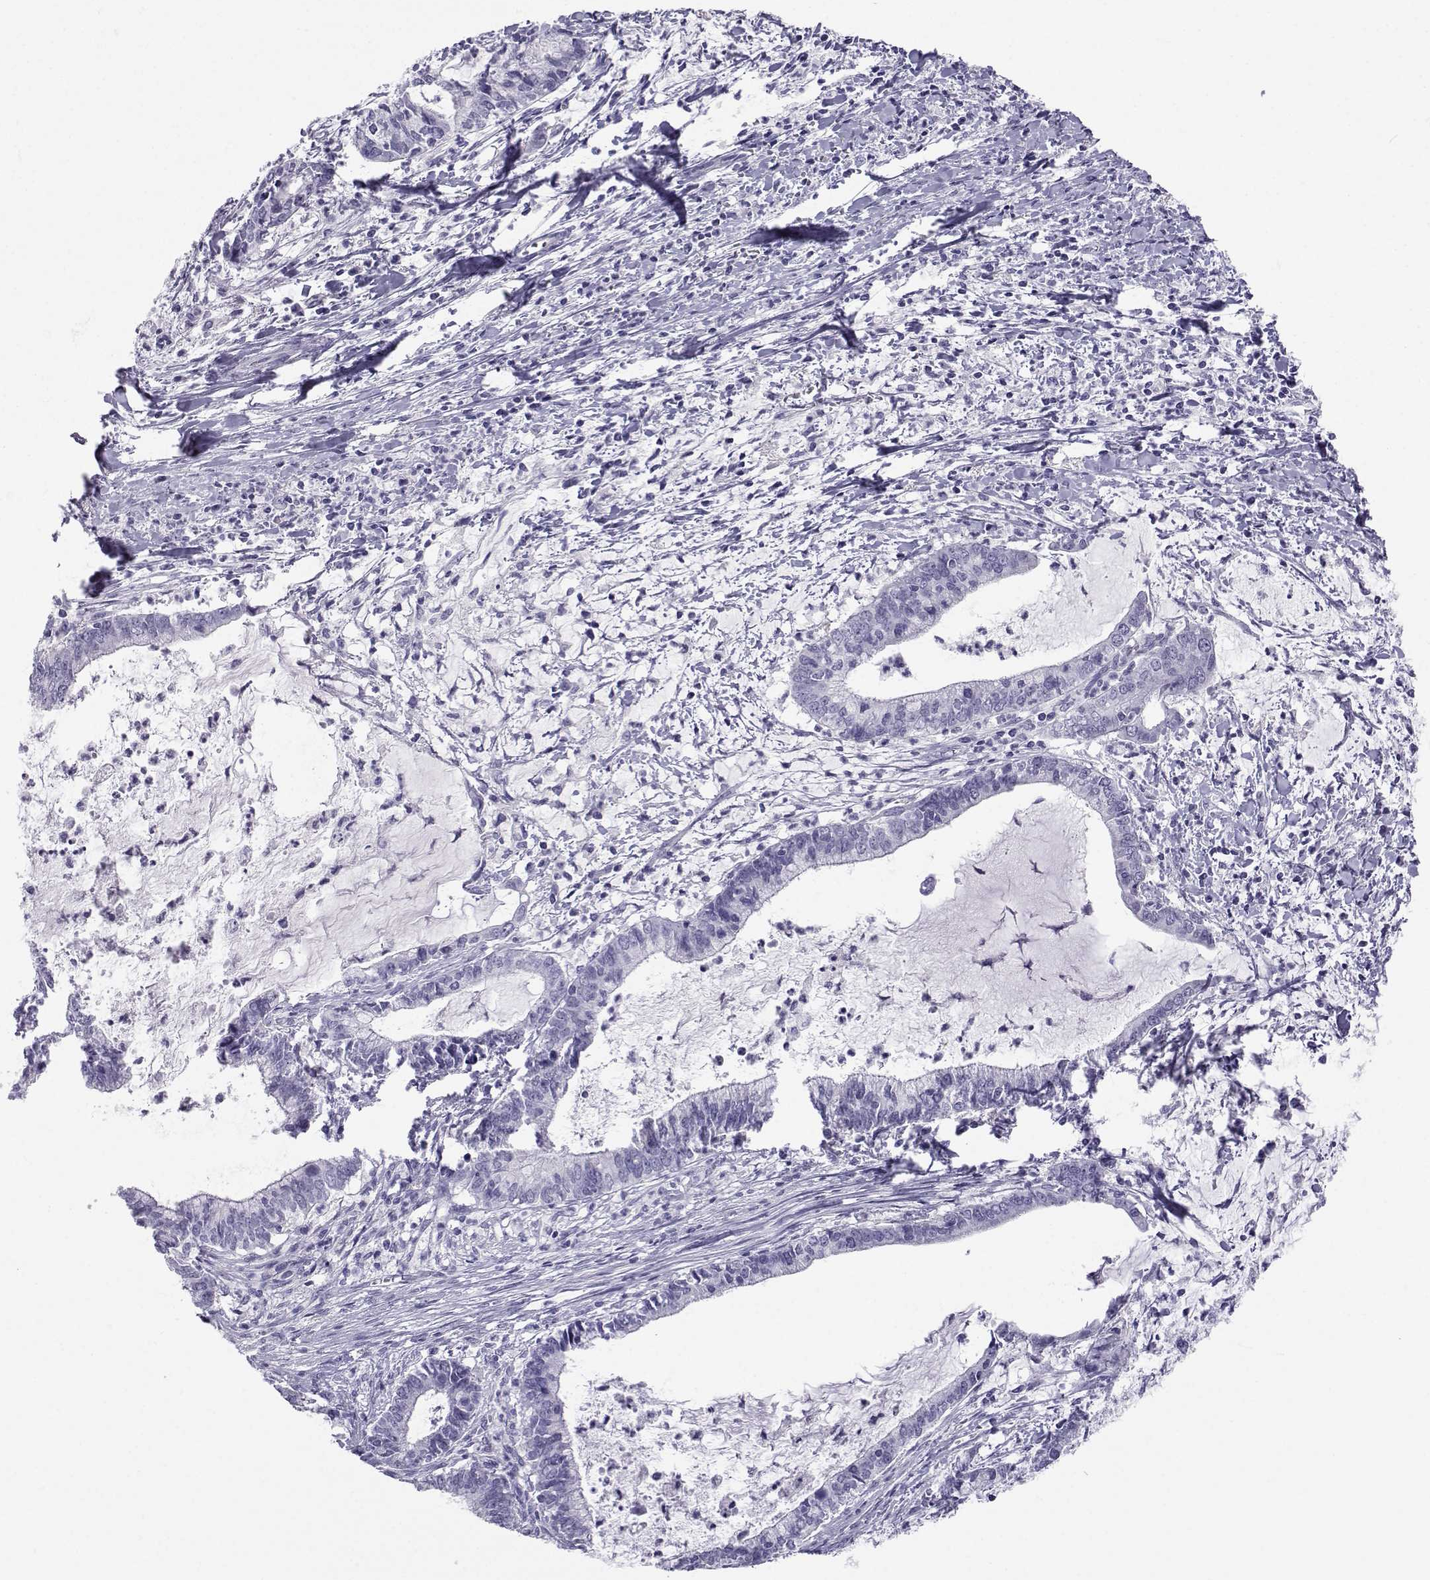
{"staining": {"intensity": "negative", "quantity": "none", "location": "none"}, "tissue": "cervical cancer", "cell_type": "Tumor cells", "image_type": "cancer", "snomed": [{"axis": "morphology", "description": "Adenocarcinoma, NOS"}, {"axis": "topography", "description": "Cervix"}], "caption": "Immunohistochemistry (IHC) image of human cervical cancer (adenocarcinoma) stained for a protein (brown), which shows no staining in tumor cells.", "gene": "SLC6A3", "patient": {"sex": "female", "age": 42}}